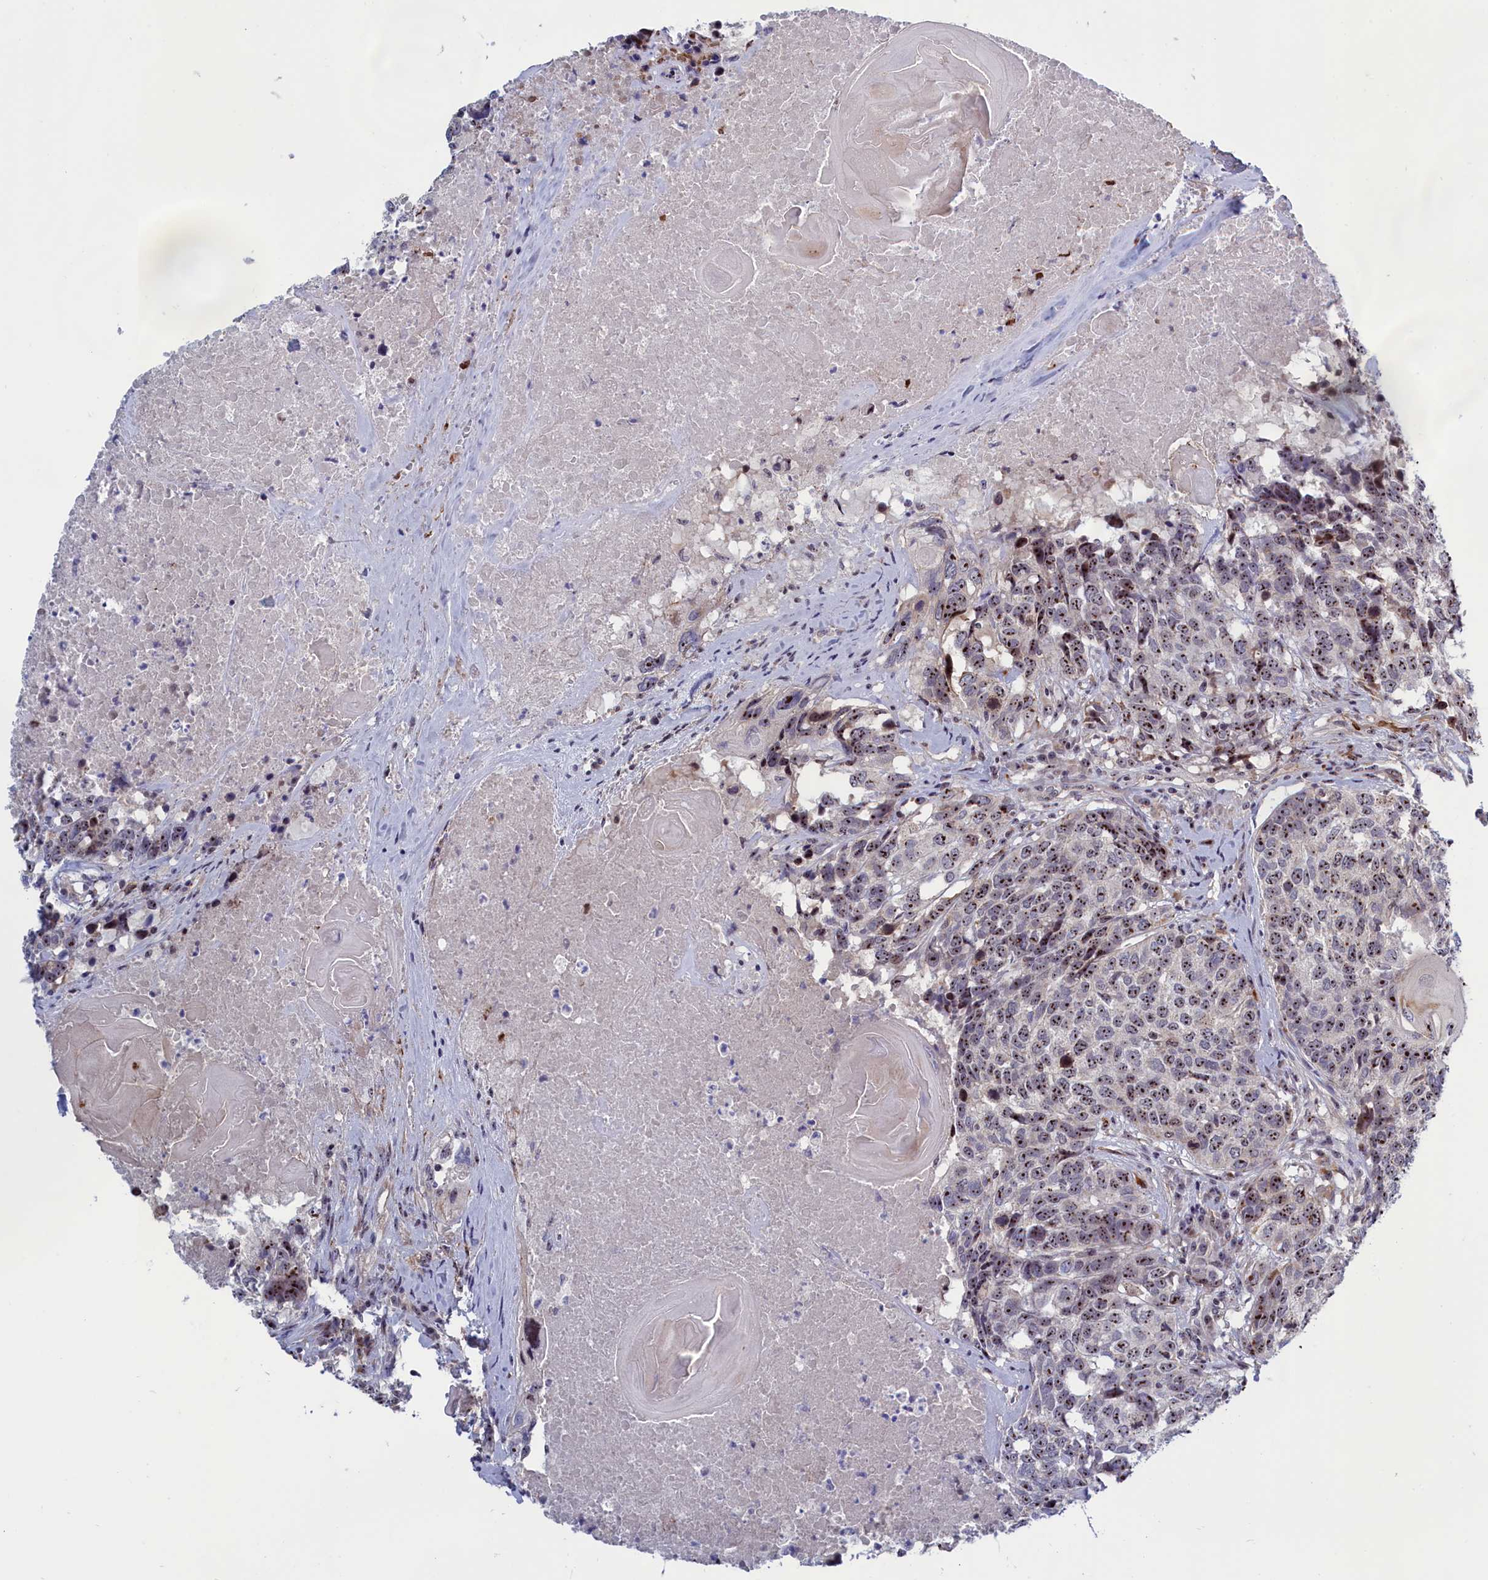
{"staining": {"intensity": "strong", "quantity": "25%-75%", "location": "nuclear"}, "tissue": "head and neck cancer", "cell_type": "Tumor cells", "image_type": "cancer", "snomed": [{"axis": "morphology", "description": "Squamous cell carcinoma, NOS"}, {"axis": "topography", "description": "Head-Neck"}], "caption": "The image reveals a brown stain indicating the presence of a protein in the nuclear of tumor cells in squamous cell carcinoma (head and neck). The staining was performed using DAB, with brown indicating positive protein expression. Nuclei are stained blue with hematoxylin.", "gene": "PPAN", "patient": {"sex": "male", "age": 66}}